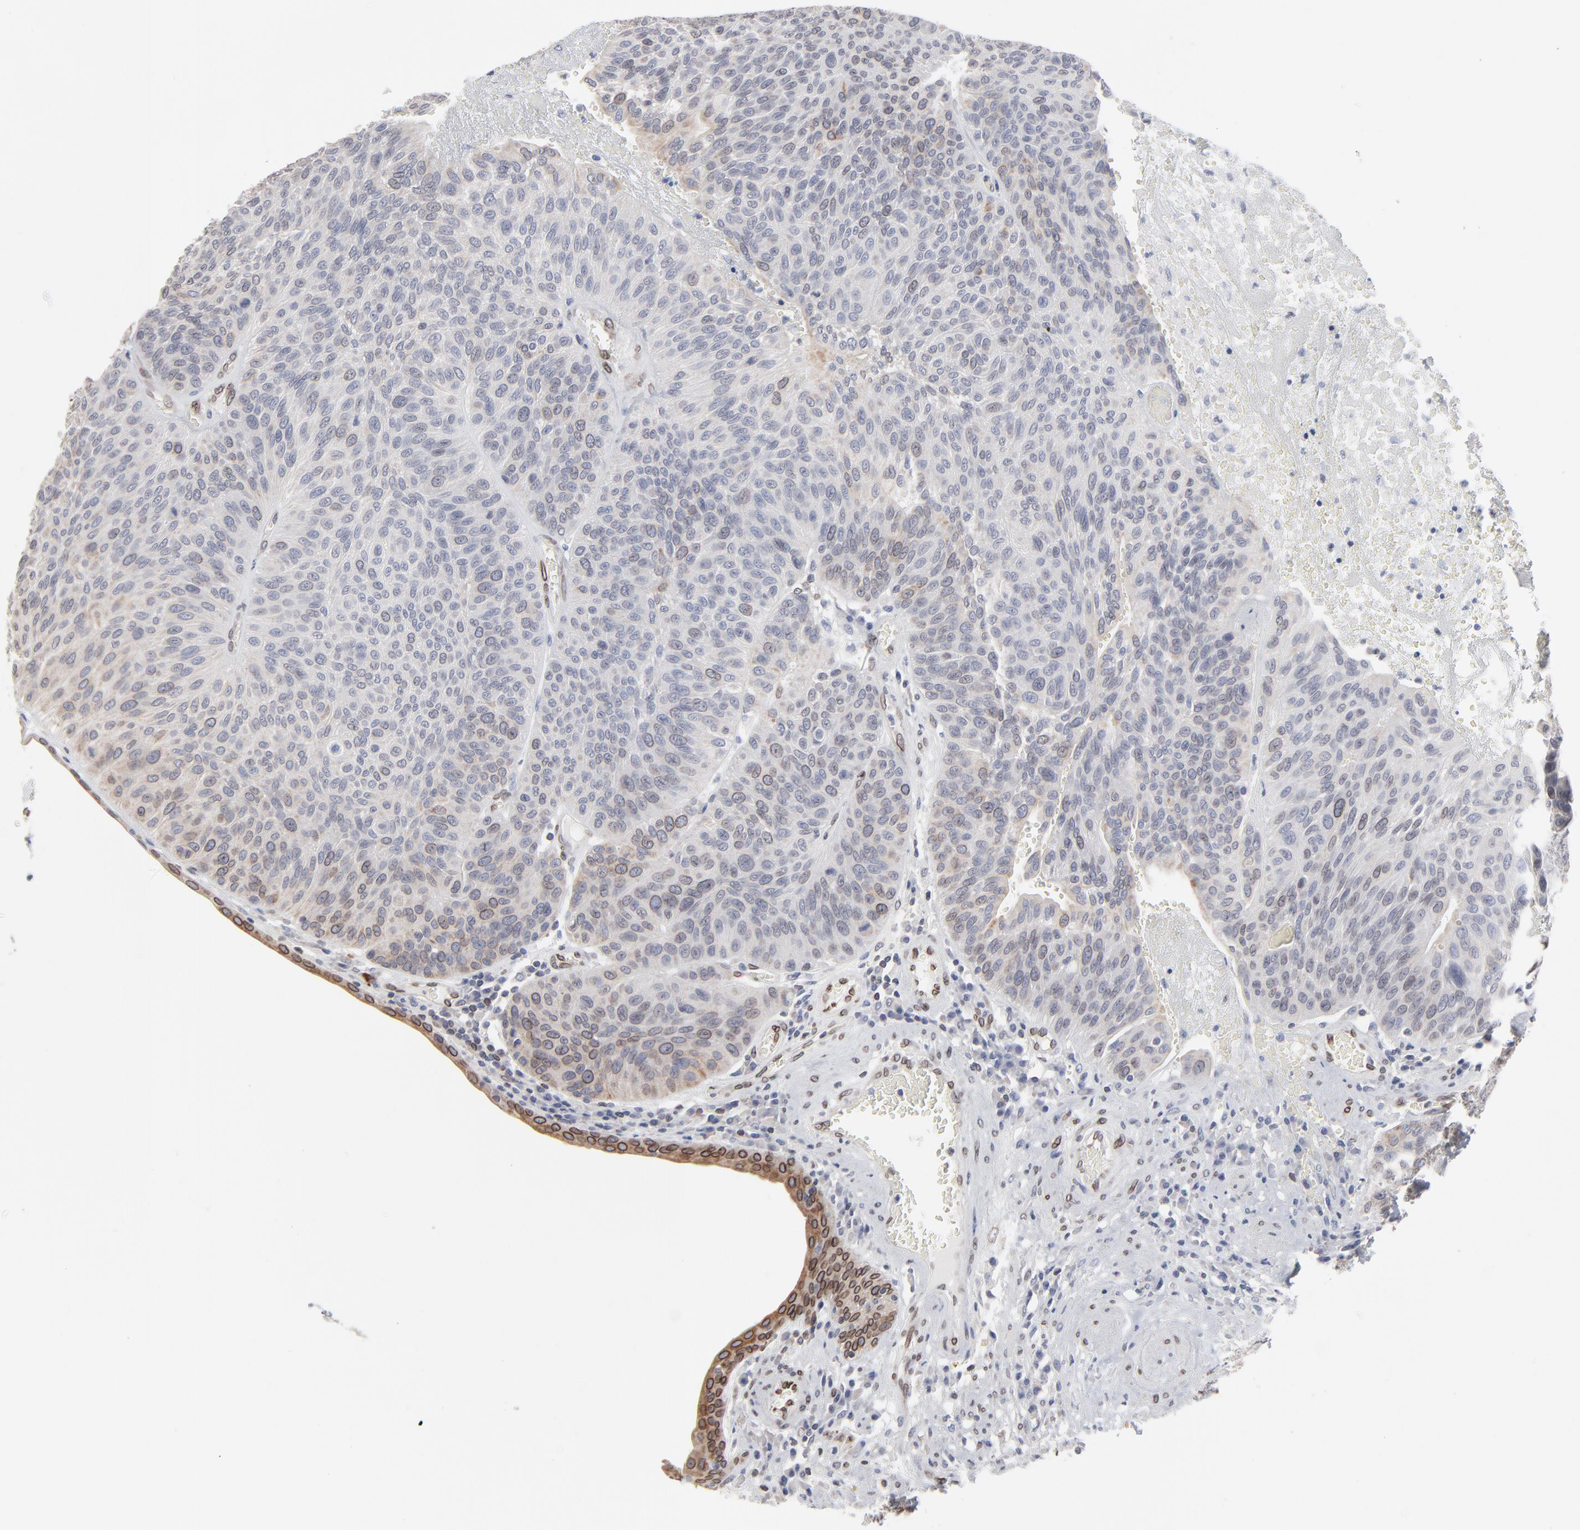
{"staining": {"intensity": "weak", "quantity": "<25%", "location": "cytoplasmic/membranous,nuclear"}, "tissue": "urothelial cancer", "cell_type": "Tumor cells", "image_type": "cancer", "snomed": [{"axis": "morphology", "description": "Urothelial carcinoma, High grade"}, {"axis": "topography", "description": "Urinary bladder"}], "caption": "This is an immunohistochemistry histopathology image of human urothelial cancer. There is no staining in tumor cells.", "gene": "SYNE2", "patient": {"sex": "male", "age": 66}}